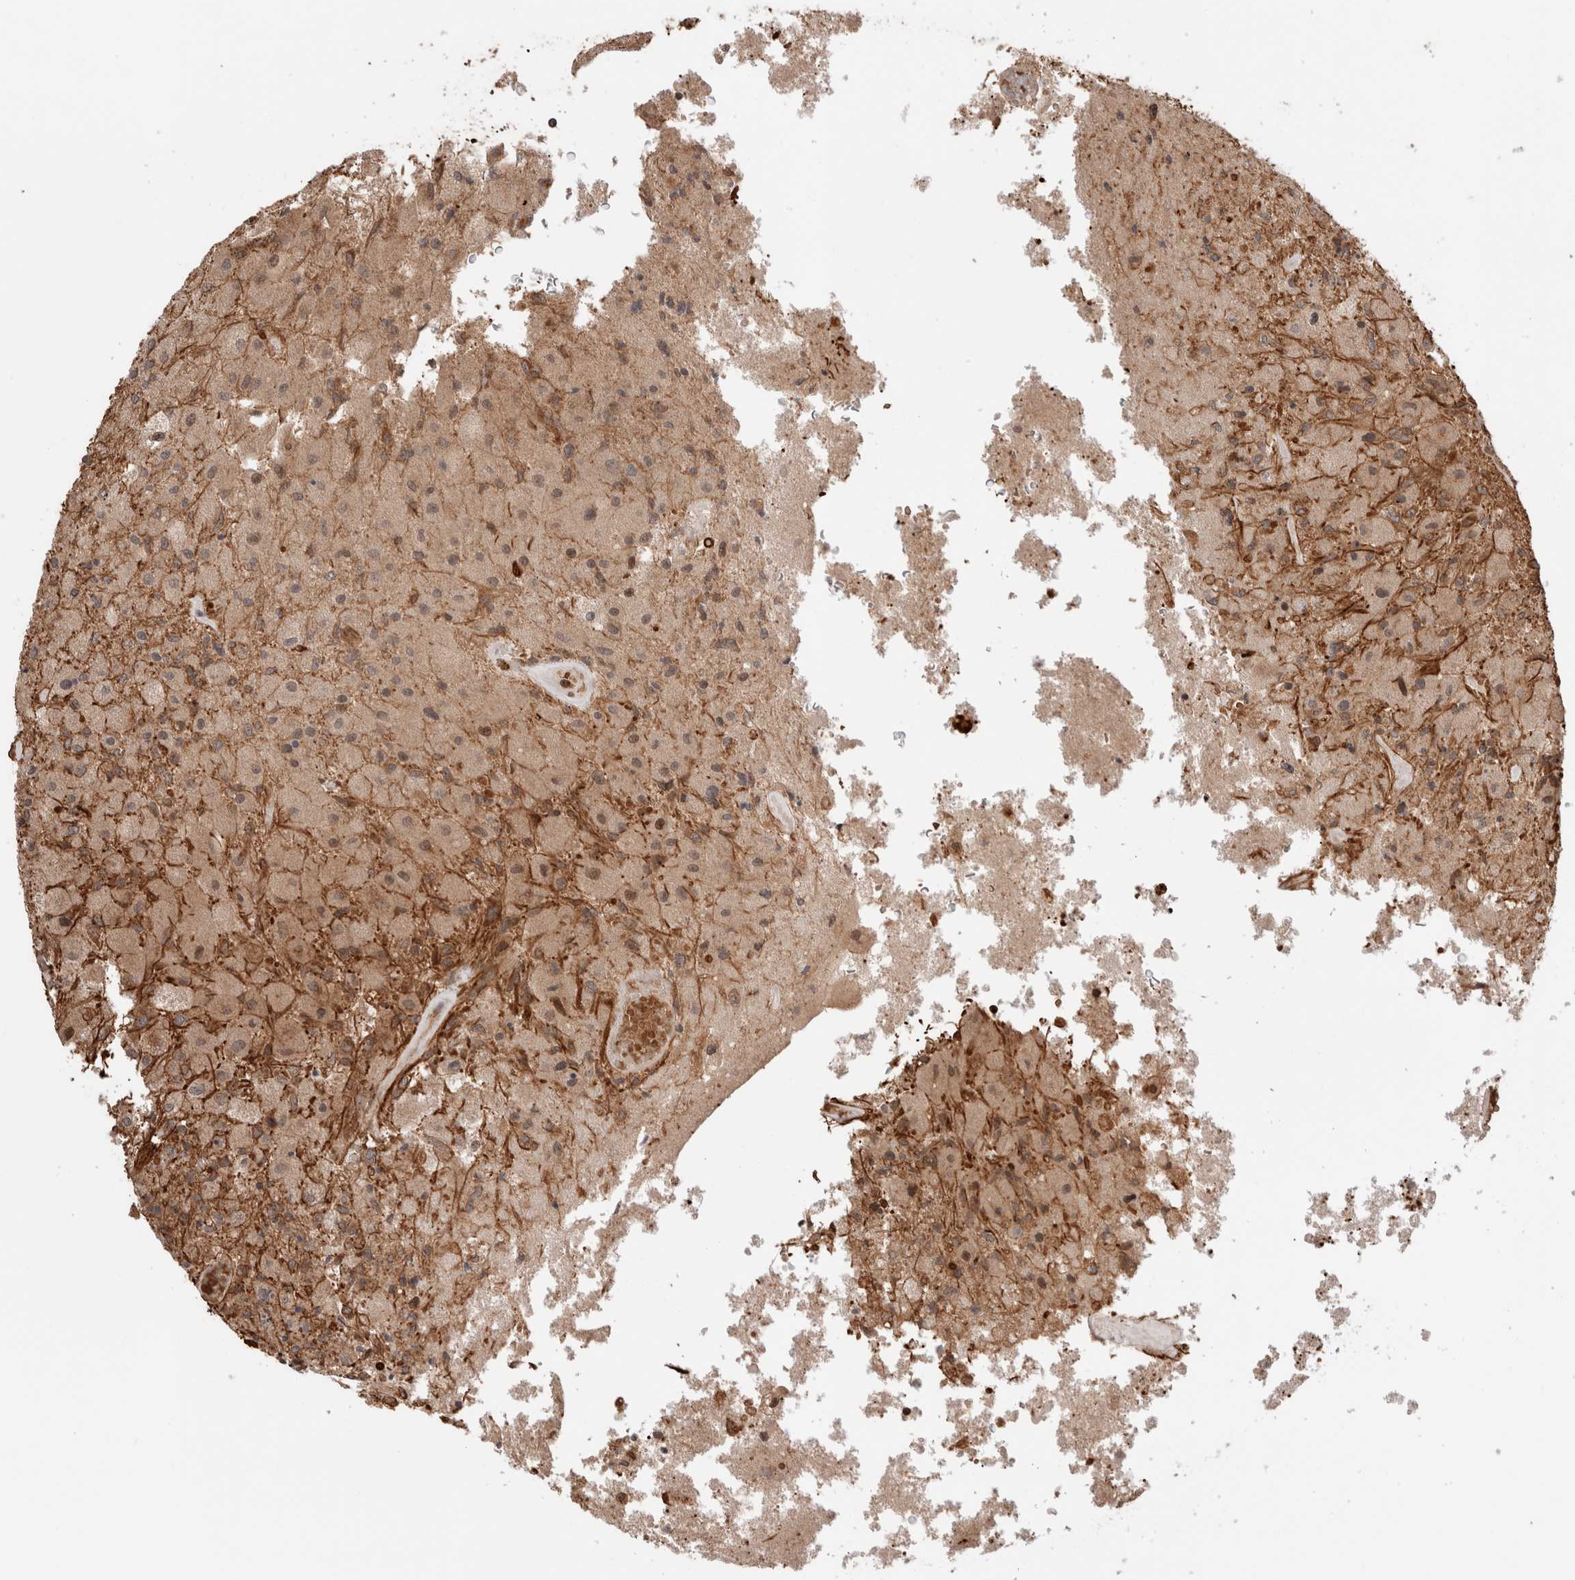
{"staining": {"intensity": "moderate", "quantity": ">75%", "location": "cytoplasmic/membranous"}, "tissue": "glioma", "cell_type": "Tumor cells", "image_type": "cancer", "snomed": [{"axis": "morphology", "description": "Normal tissue, NOS"}, {"axis": "morphology", "description": "Glioma, malignant, High grade"}, {"axis": "topography", "description": "Cerebral cortex"}], "caption": "High-power microscopy captured an immunohistochemistry micrograph of glioma, revealing moderate cytoplasmic/membranous positivity in about >75% of tumor cells. The protein of interest is stained brown, and the nuclei are stained in blue (DAB IHC with brightfield microscopy, high magnification).", "gene": "ZNF649", "patient": {"sex": "male", "age": 77}}